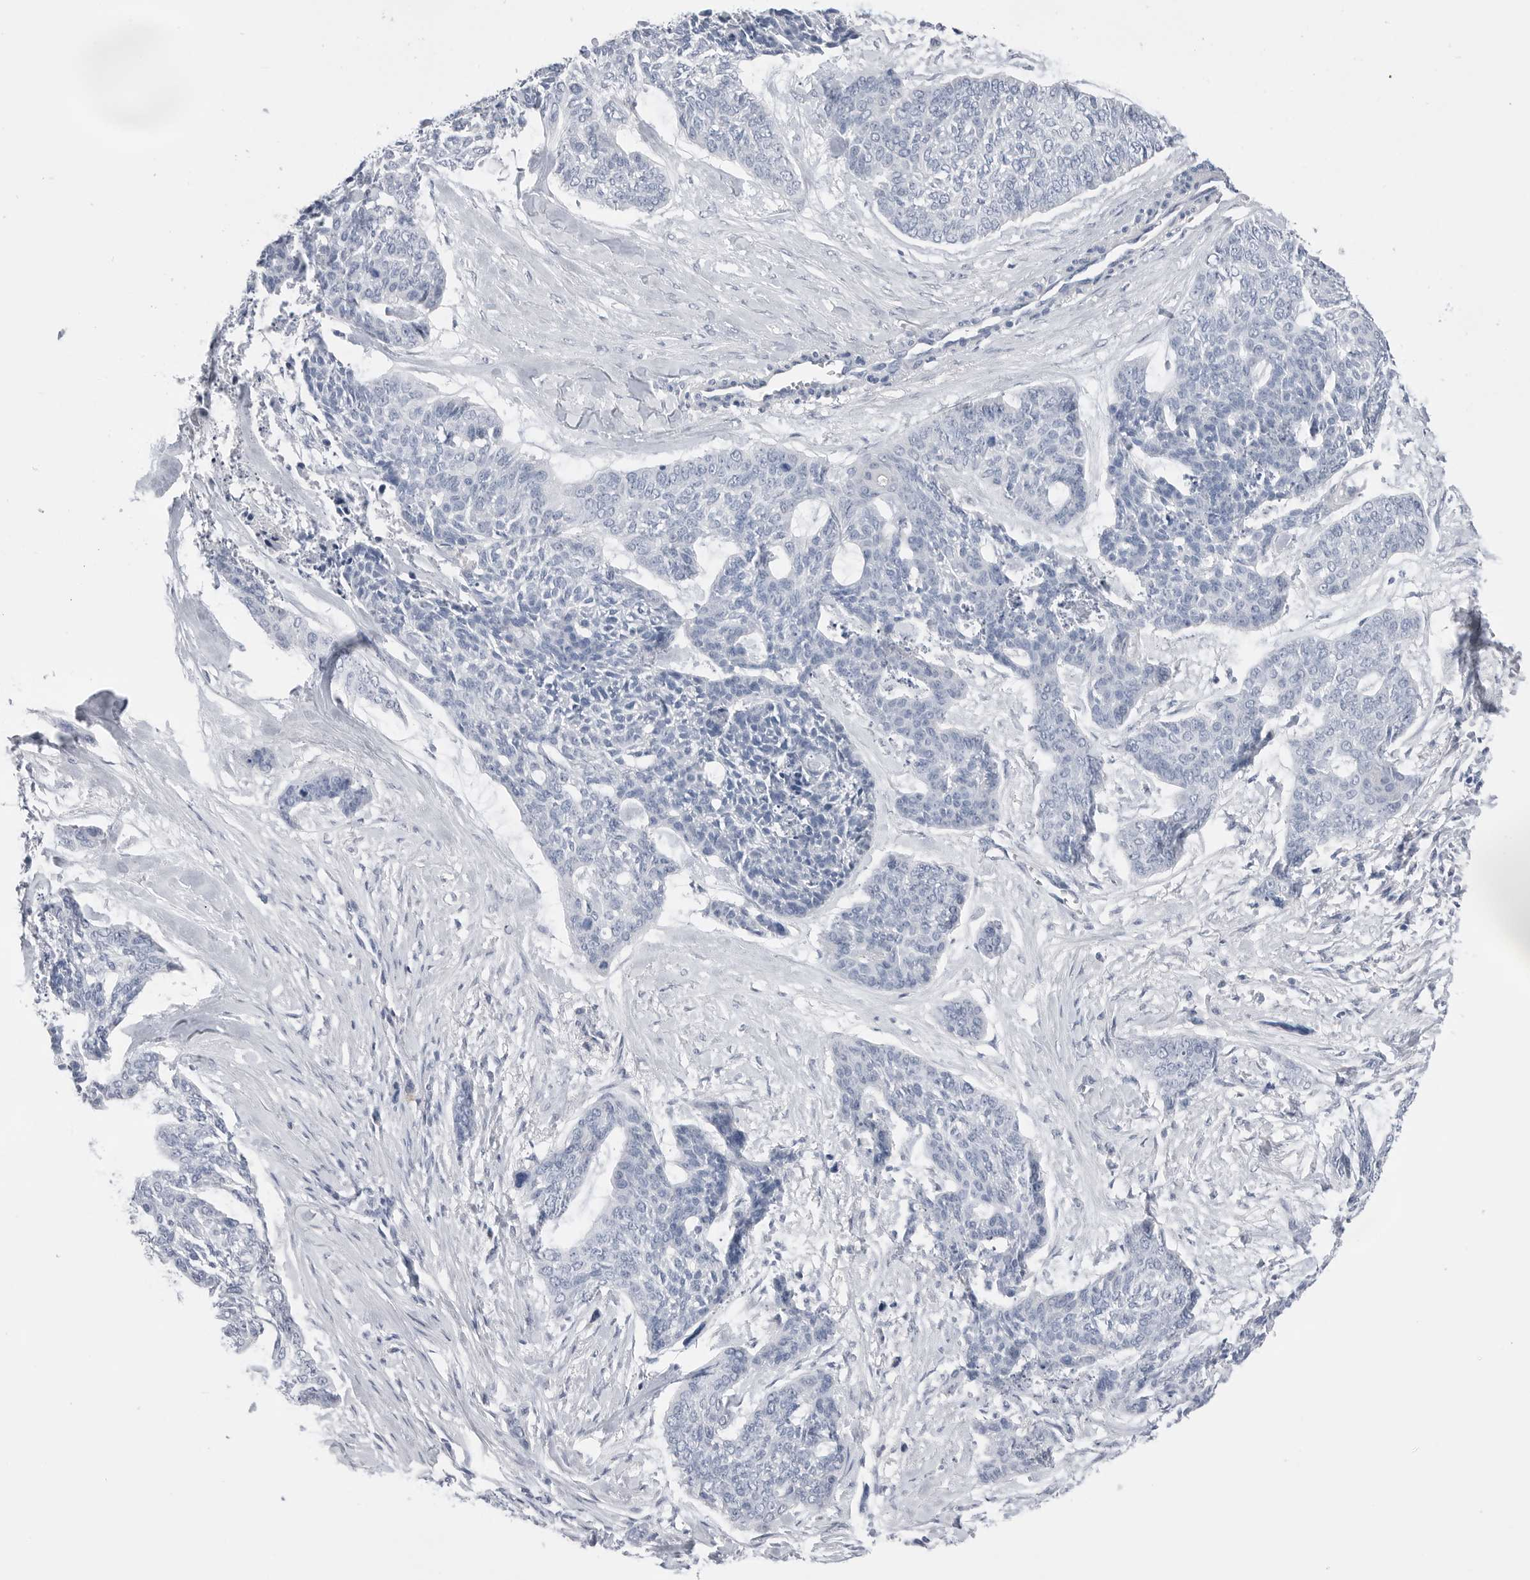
{"staining": {"intensity": "negative", "quantity": "none", "location": "none"}, "tissue": "skin cancer", "cell_type": "Tumor cells", "image_type": "cancer", "snomed": [{"axis": "morphology", "description": "Basal cell carcinoma"}, {"axis": "topography", "description": "Skin"}], "caption": "Immunohistochemistry (IHC) photomicrograph of neoplastic tissue: human skin basal cell carcinoma stained with DAB shows no significant protein expression in tumor cells.", "gene": "ABHD12", "patient": {"sex": "female", "age": 64}}